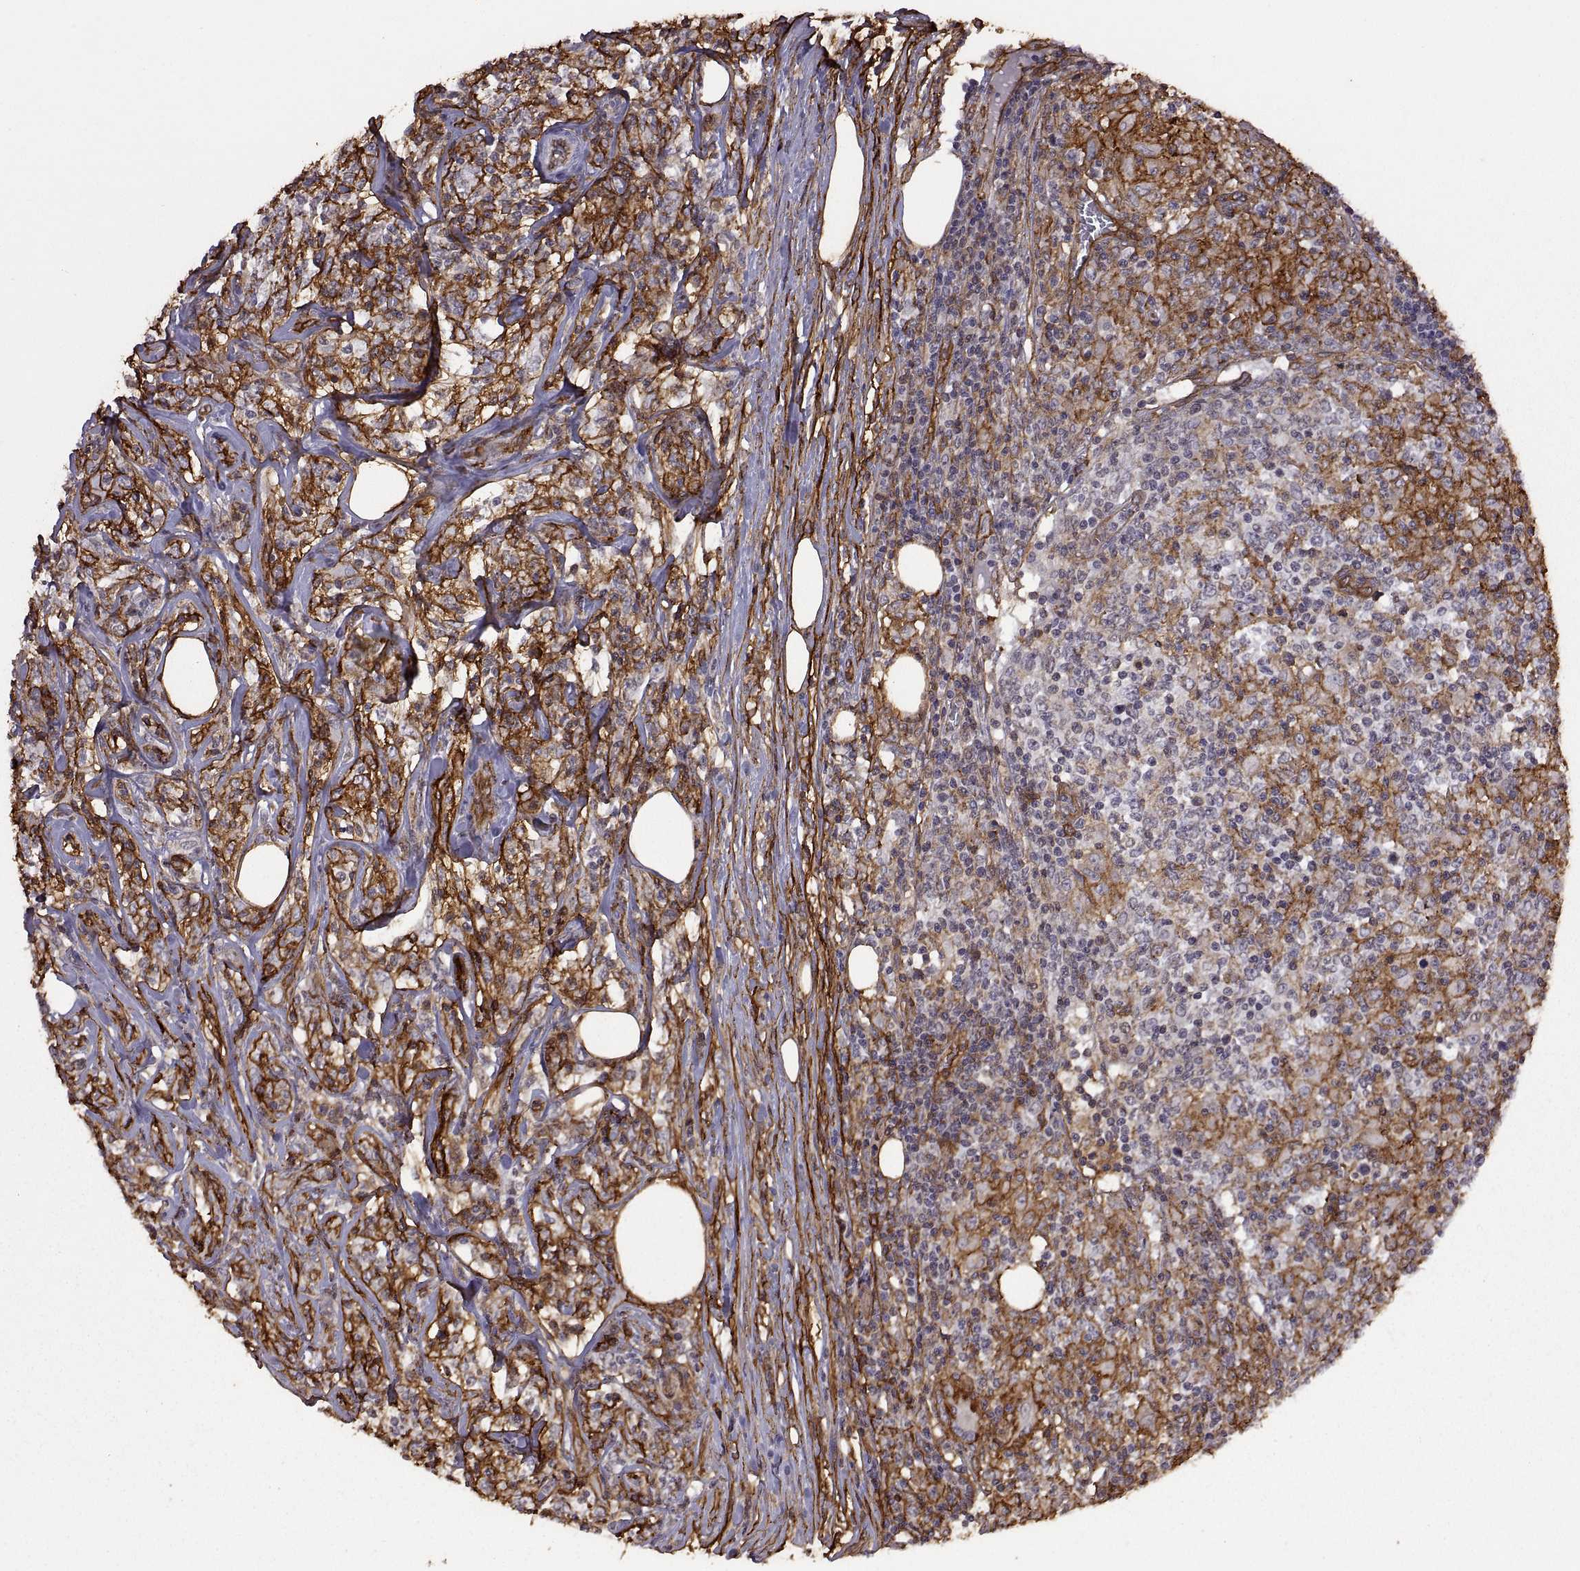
{"staining": {"intensity": "negative", "quantity": "none", "location": "none"}, "tissue": "lymphoma", "cell_type": "Tumor cells", "image_type": "cancer", "snomed": [{"axis": "morphology", "description": "Malignant lymphoma, non-Hodgkin's type, High grade"}, {"axis": "topography", "description": "Lymph node"}], "caption": "The photomicrograph reveals no staining of tumor cells in malignant lymphoma, non-Hodgkin's type (high-grade).", "gene": "S100A10", "patient": {"sex": "female", "age": 84}}